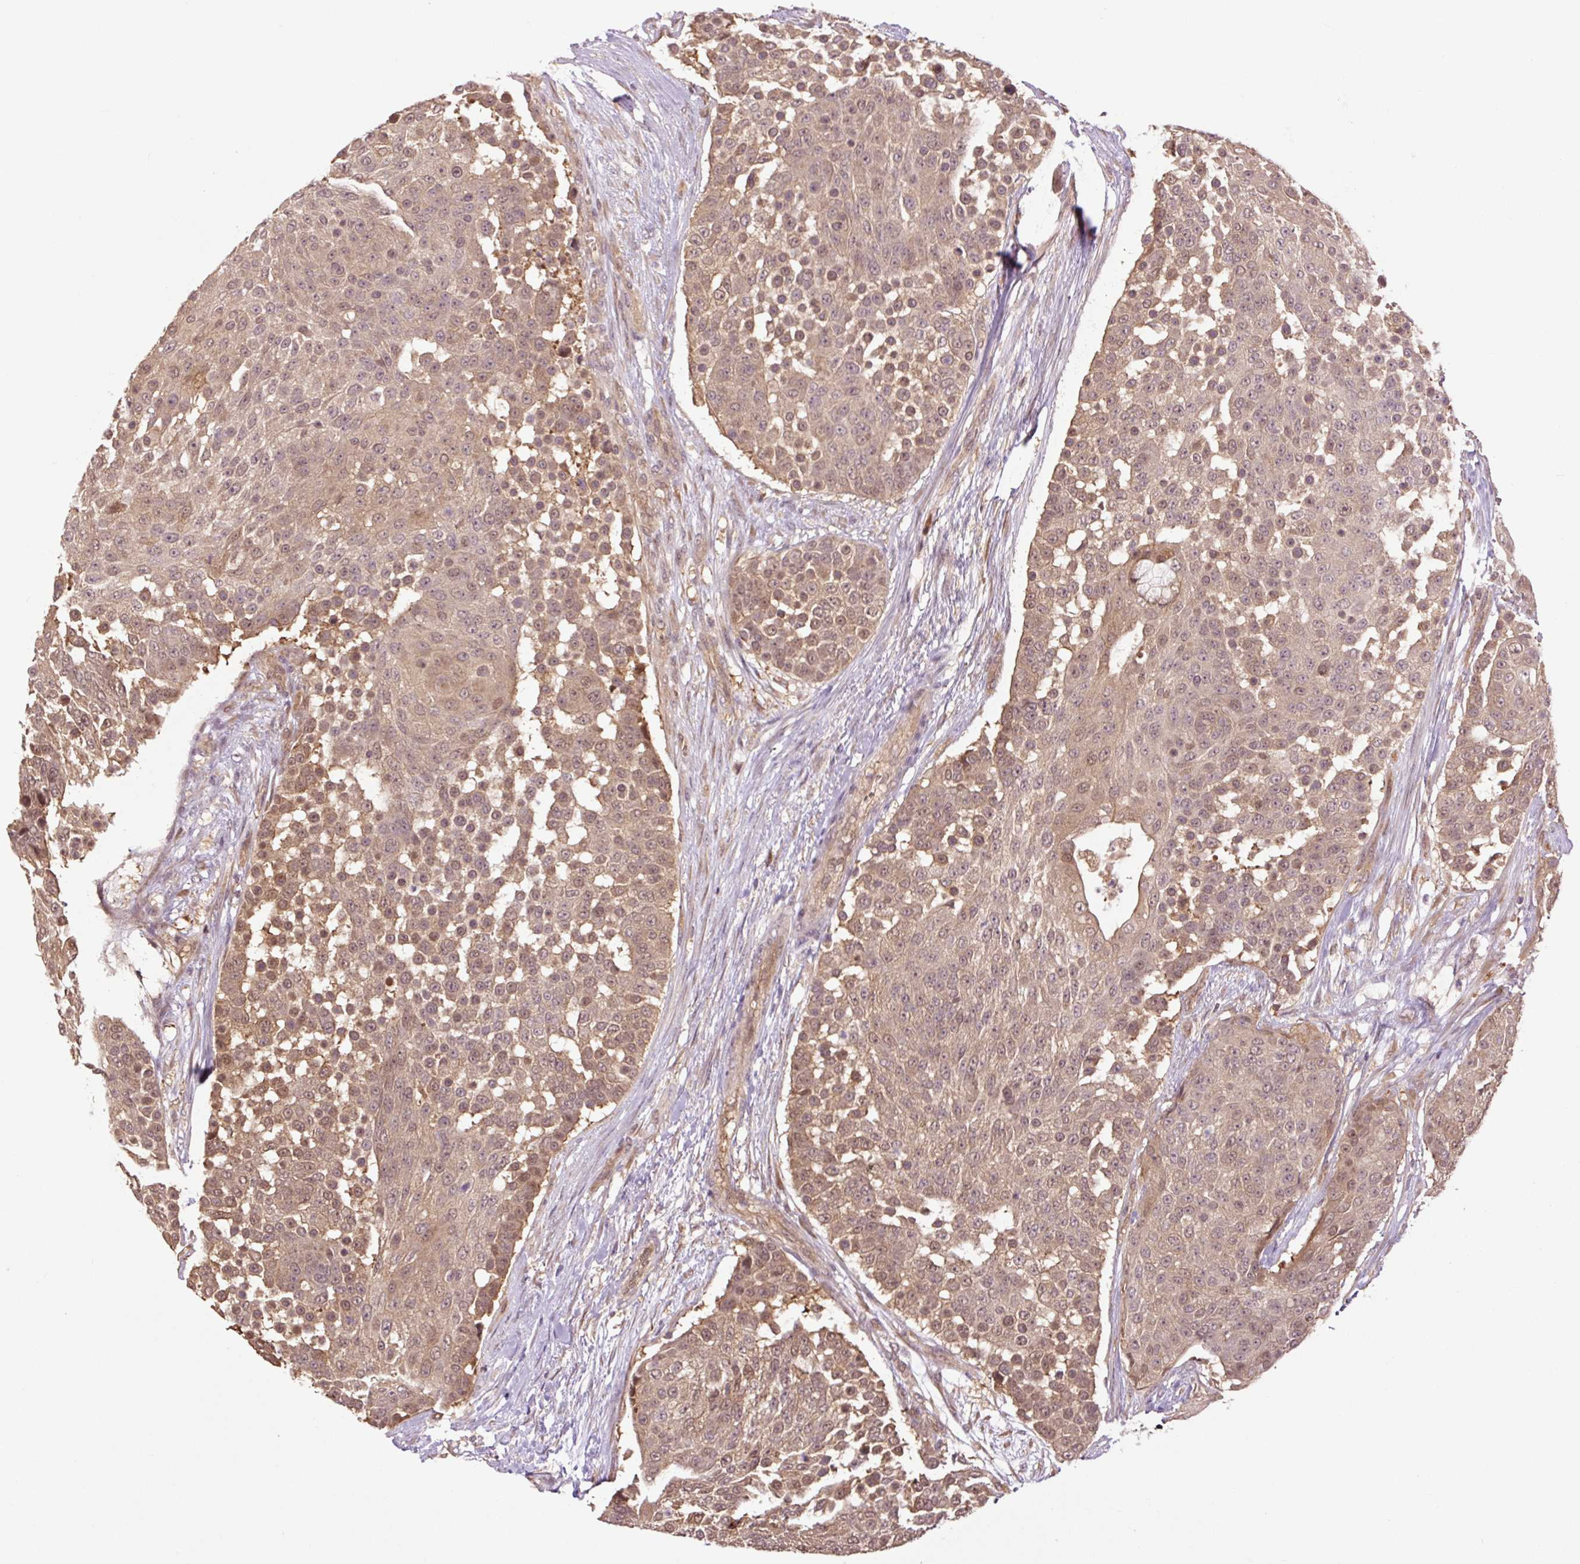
{"staining": {"intensity": "moderate", "quantity": ">75%", "location": "cytoplasmic/membranous,nuclear"}, "tissue": "urothelial cancer", "cell_type": "Tumor cells", "image_type": "cancer", "snomed": [{"axis": "morphology", "description": "Urothelial carcinoma, High grade"}, {"axis": "topography", "description": "Urinary bladder"}], "caption": "Tumor cells show moderate cytoplasmic/membranous and nuclear expression in approximately >75% of cells in urothelial cancer.", "gene": "TPT1", "patient": {"sex": "female", "age": 63}}